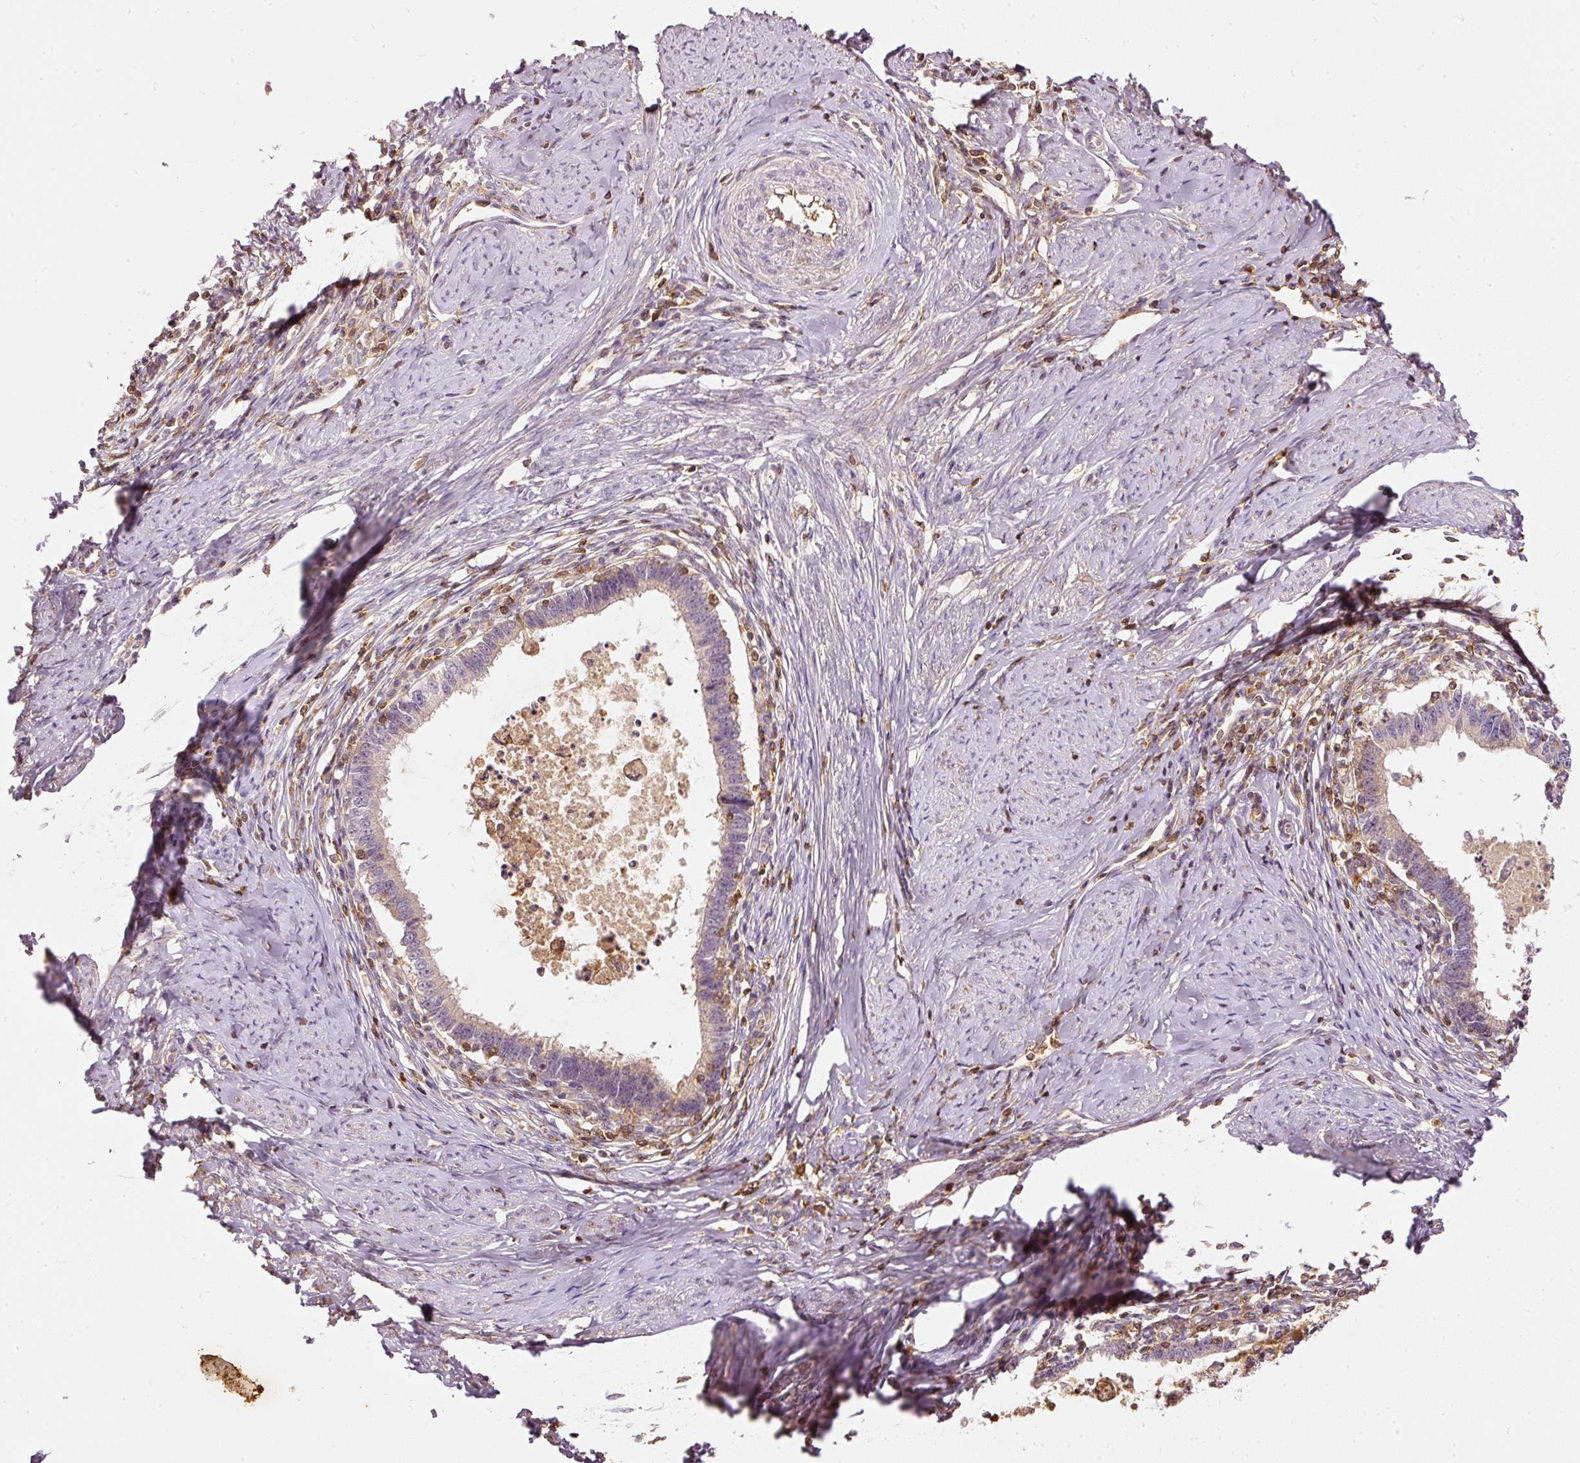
{"staining": {"intensity": "negative", "quantity": "none", "location": "none"}, "tissue": "cervical cancer", "cell_type": "Tumor cells", "image_type": "cancer", "snomed": [{"axis": "morphology", "description": "Adenocarcinoma, NOS"}, {"axis": "topography", "description": "Cervix"}], "caption": "This is an immunohistochemistry (IHC) histopathology image of human adenocarcinoma (cervical). There is no staining in tumor cells.", "gene": "EVL", "patient": {"sex": "female", "age": 36}}